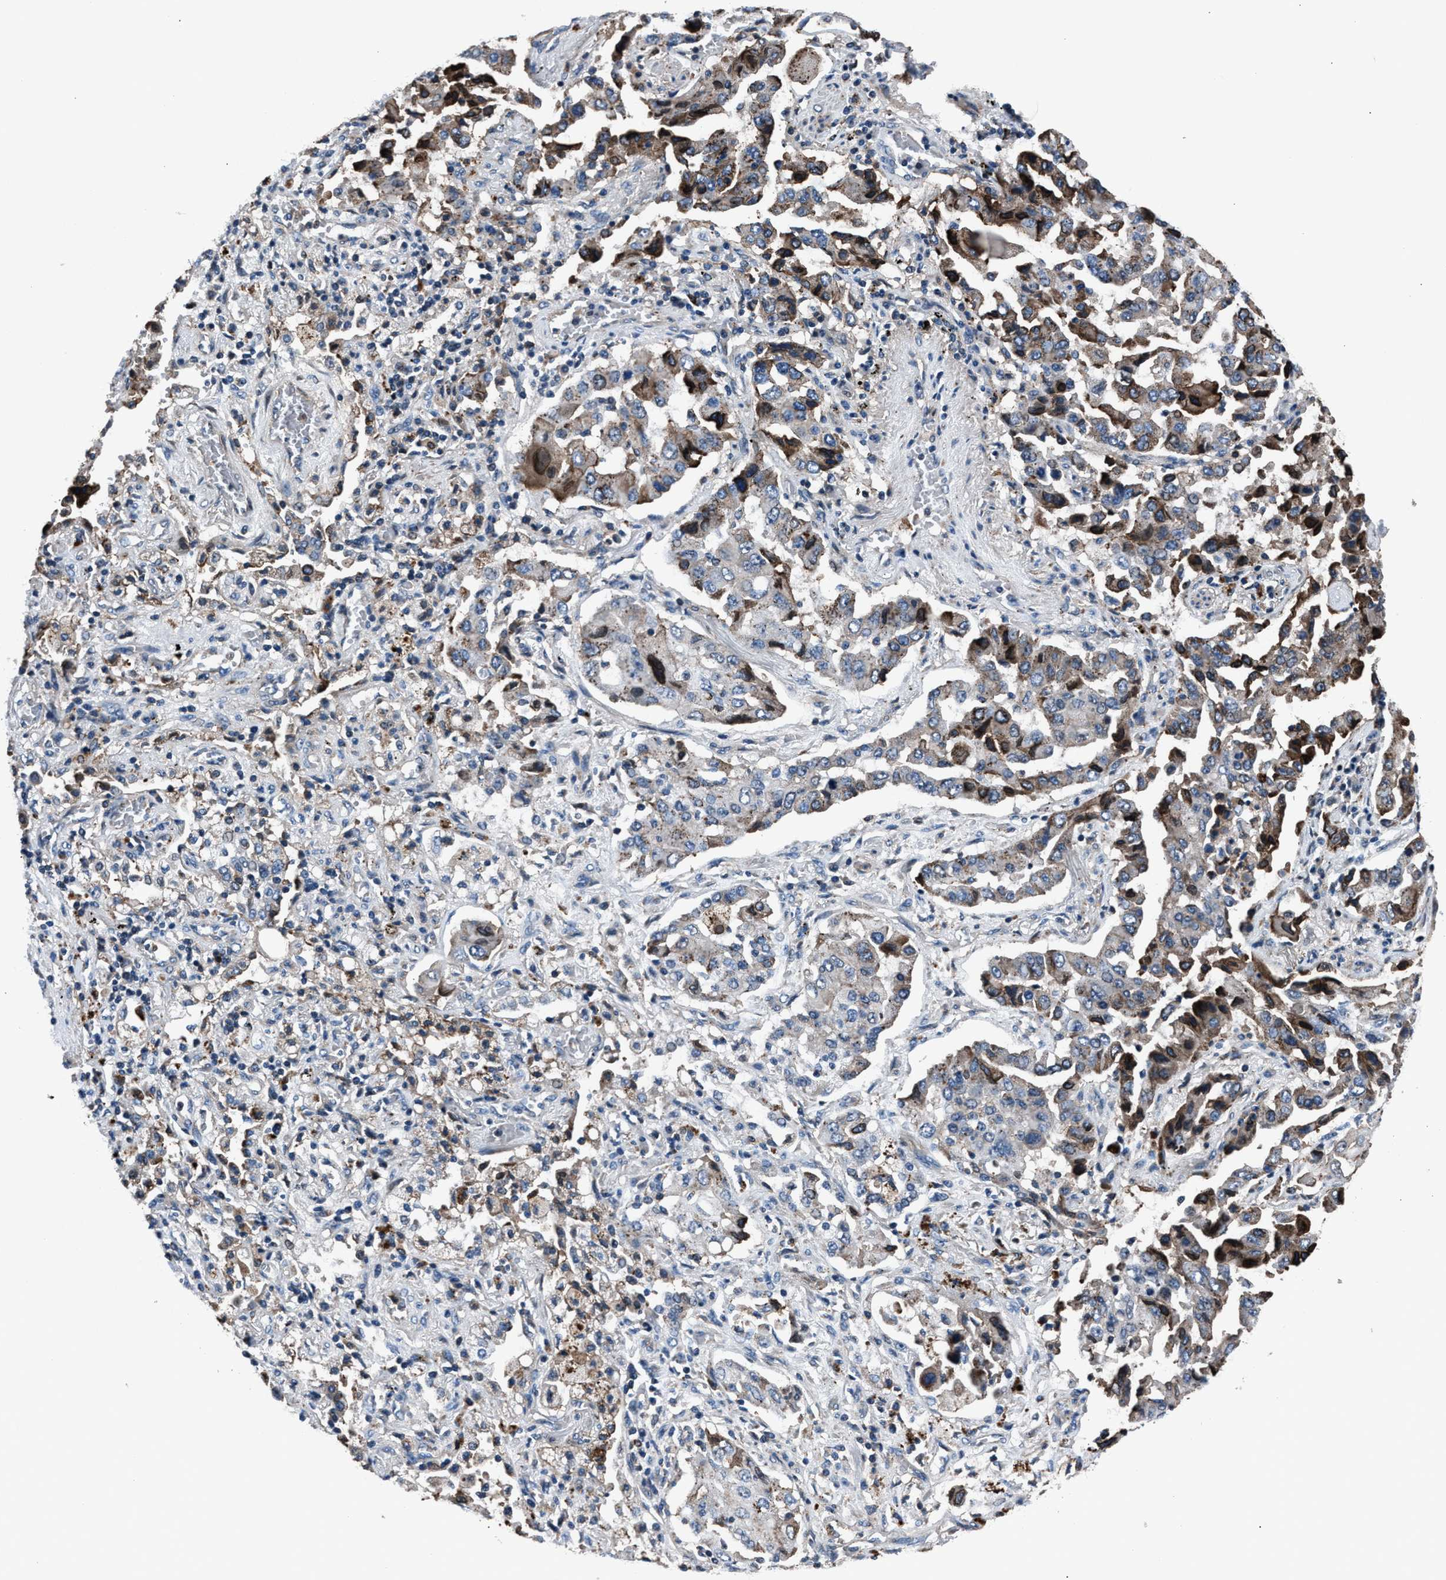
{"staining": {"intensity": "moderate", "quantity": "<25%", "location": "cytoplasmic/membranous"}, "tissue": "lung cancer", "cell_type": "Tumor cells", "image_type": "cancer", "snomed": [{"axis": "morphology", "description": "Adenocarcinoma, NOS"}, {"axis": "topography", "description": "Lung"}], "caption": "There is low levels of moderate cytoplasmic/membranous expression in tumor cells of lung adenocarcinoma, as demonstrated by immunohistochemical staining (brown color).", "gene": "MFSD11", "patient": {"sex": "female", "age": 65}}